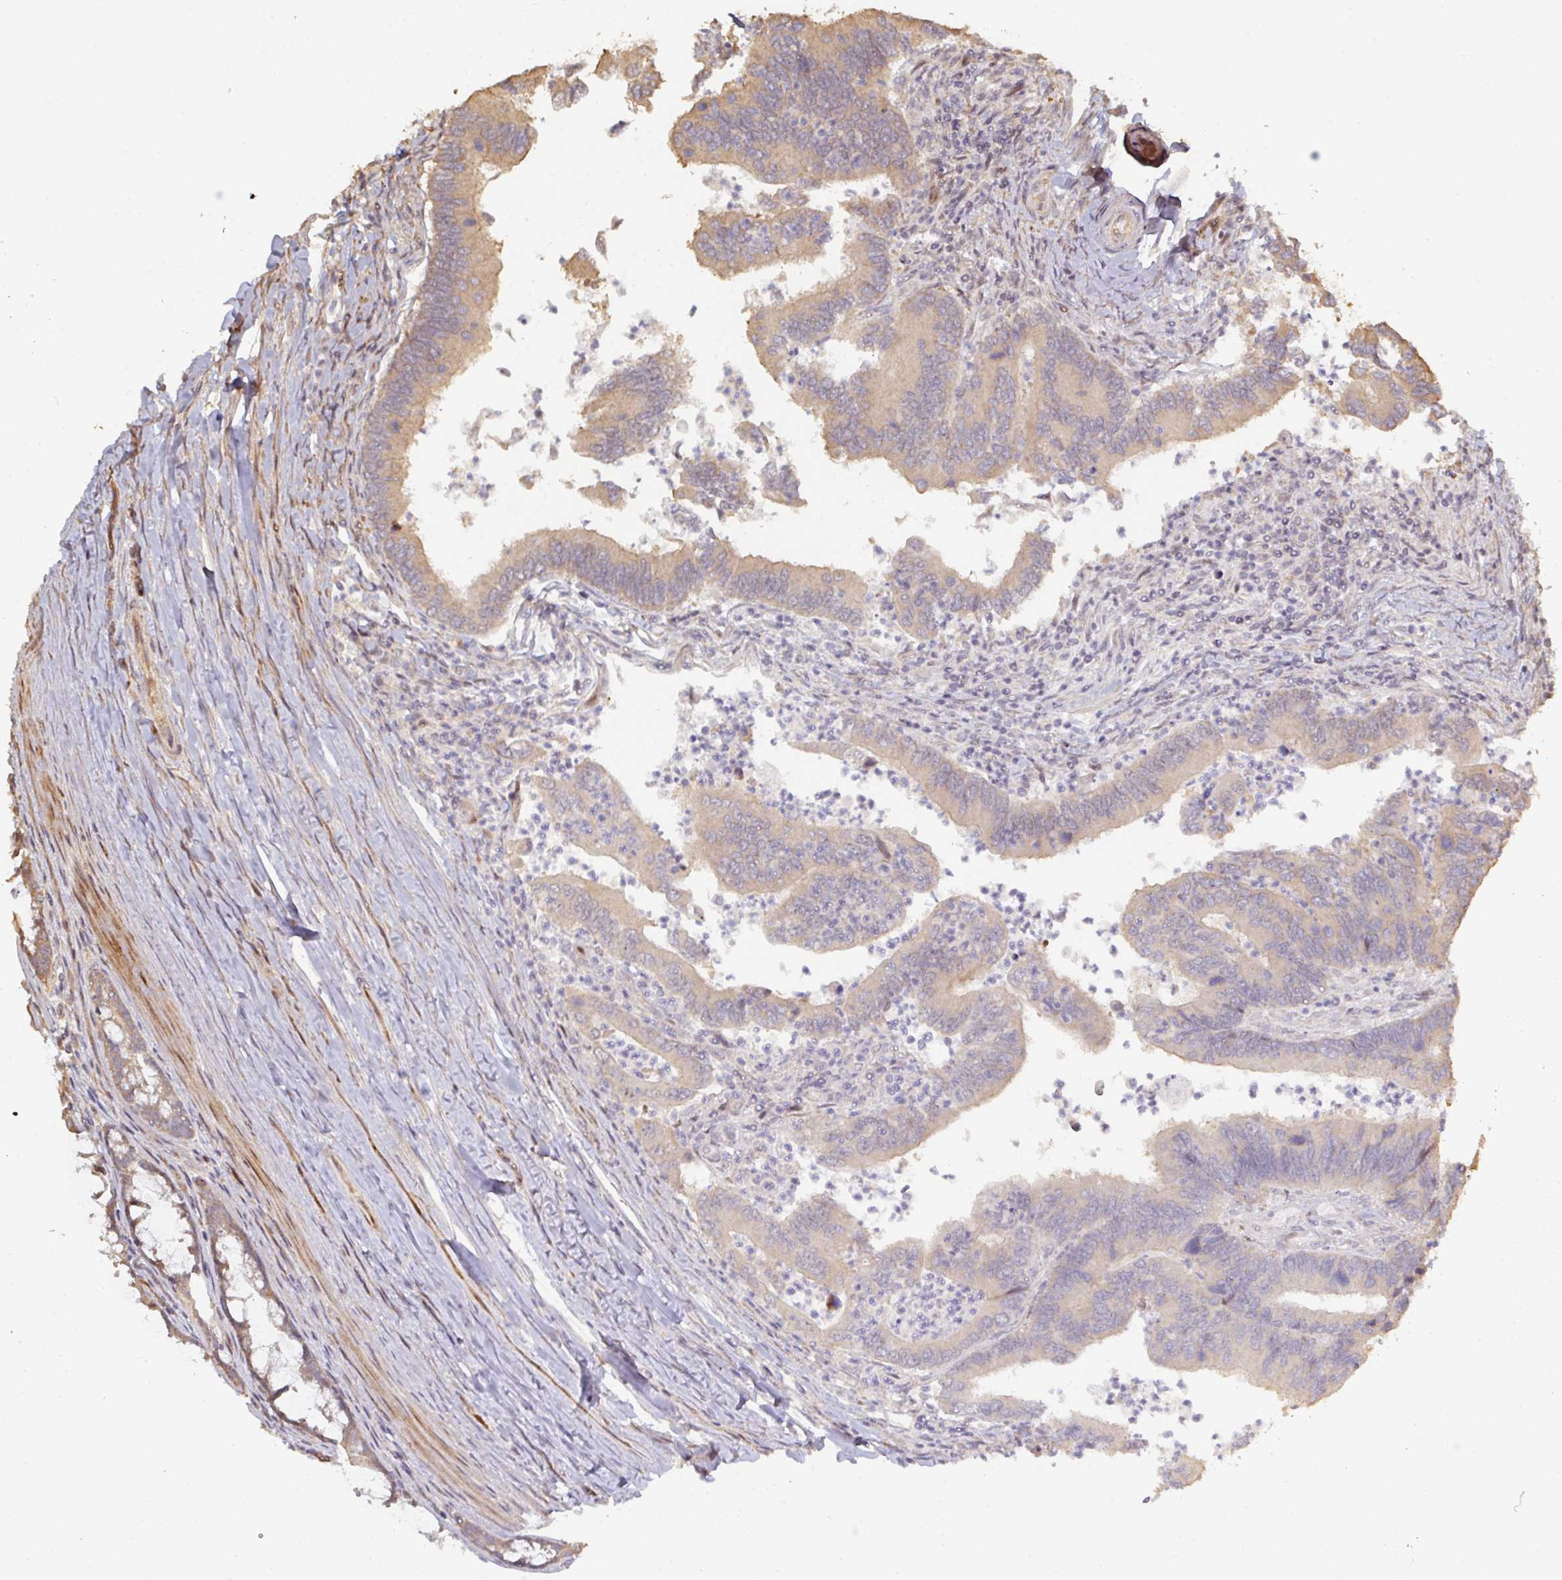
{"staining": {"intensity": "weak", "quantity": "25%-75%", "location": "cytoplasmic/membranous"}, "tissue": "colorectal cancer", "cell_type": "Tumor cells", "image_type": "cancer", "snomed": [{"axis": "morphology", "description": "Adenocarcinoma, NOS"}, {"axis": "topography", "description": "Colon"}], "caption": "DAB (3,3'-diaminobenzidine) immunohistochemical staining of human adenocarcinoma (colorectal) exhibits weak cytoplasmic/membranous protein staining in approximately 25%-75% of tumor cells.", "gene": "CA7", "patient": {"sex": "female", "age": 67}}